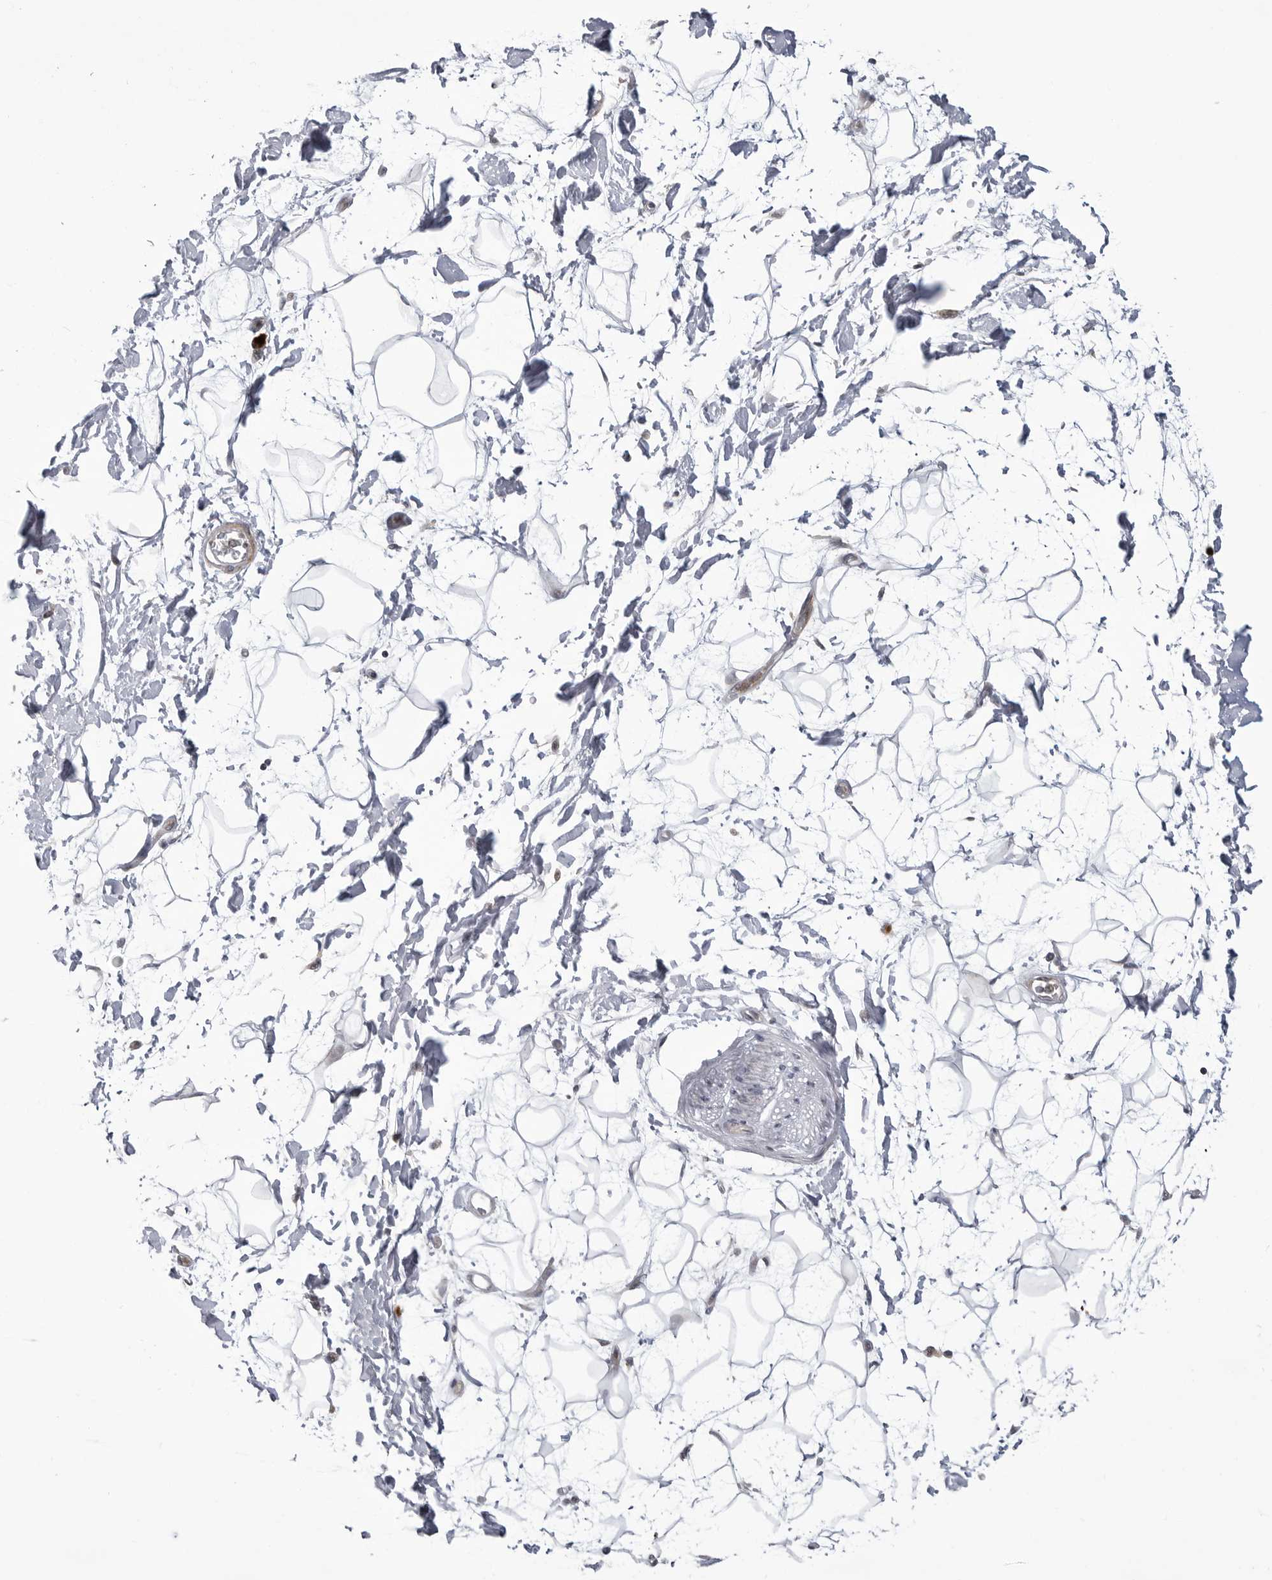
{"staining": {"intensity": "negative", "quantity": "none", "location": "none"}, "tissue": "adipose tissue", "cell_type": "Adipocytes", "image_type": "normal", "snomed": [{"axis": "morphology", "description": "Normal tissue, NOS"}, {"axis": "topography", "description": "Soft tissue"}], "caption": "A high-resolution micrograph shows immunohistochemistry (IHC) staining of benign adipose tissue, which demonstrates no significant positivity in adipocytes.", "gene": "ADAMTS5", "patient": {"sex": "male", "age": 72}}